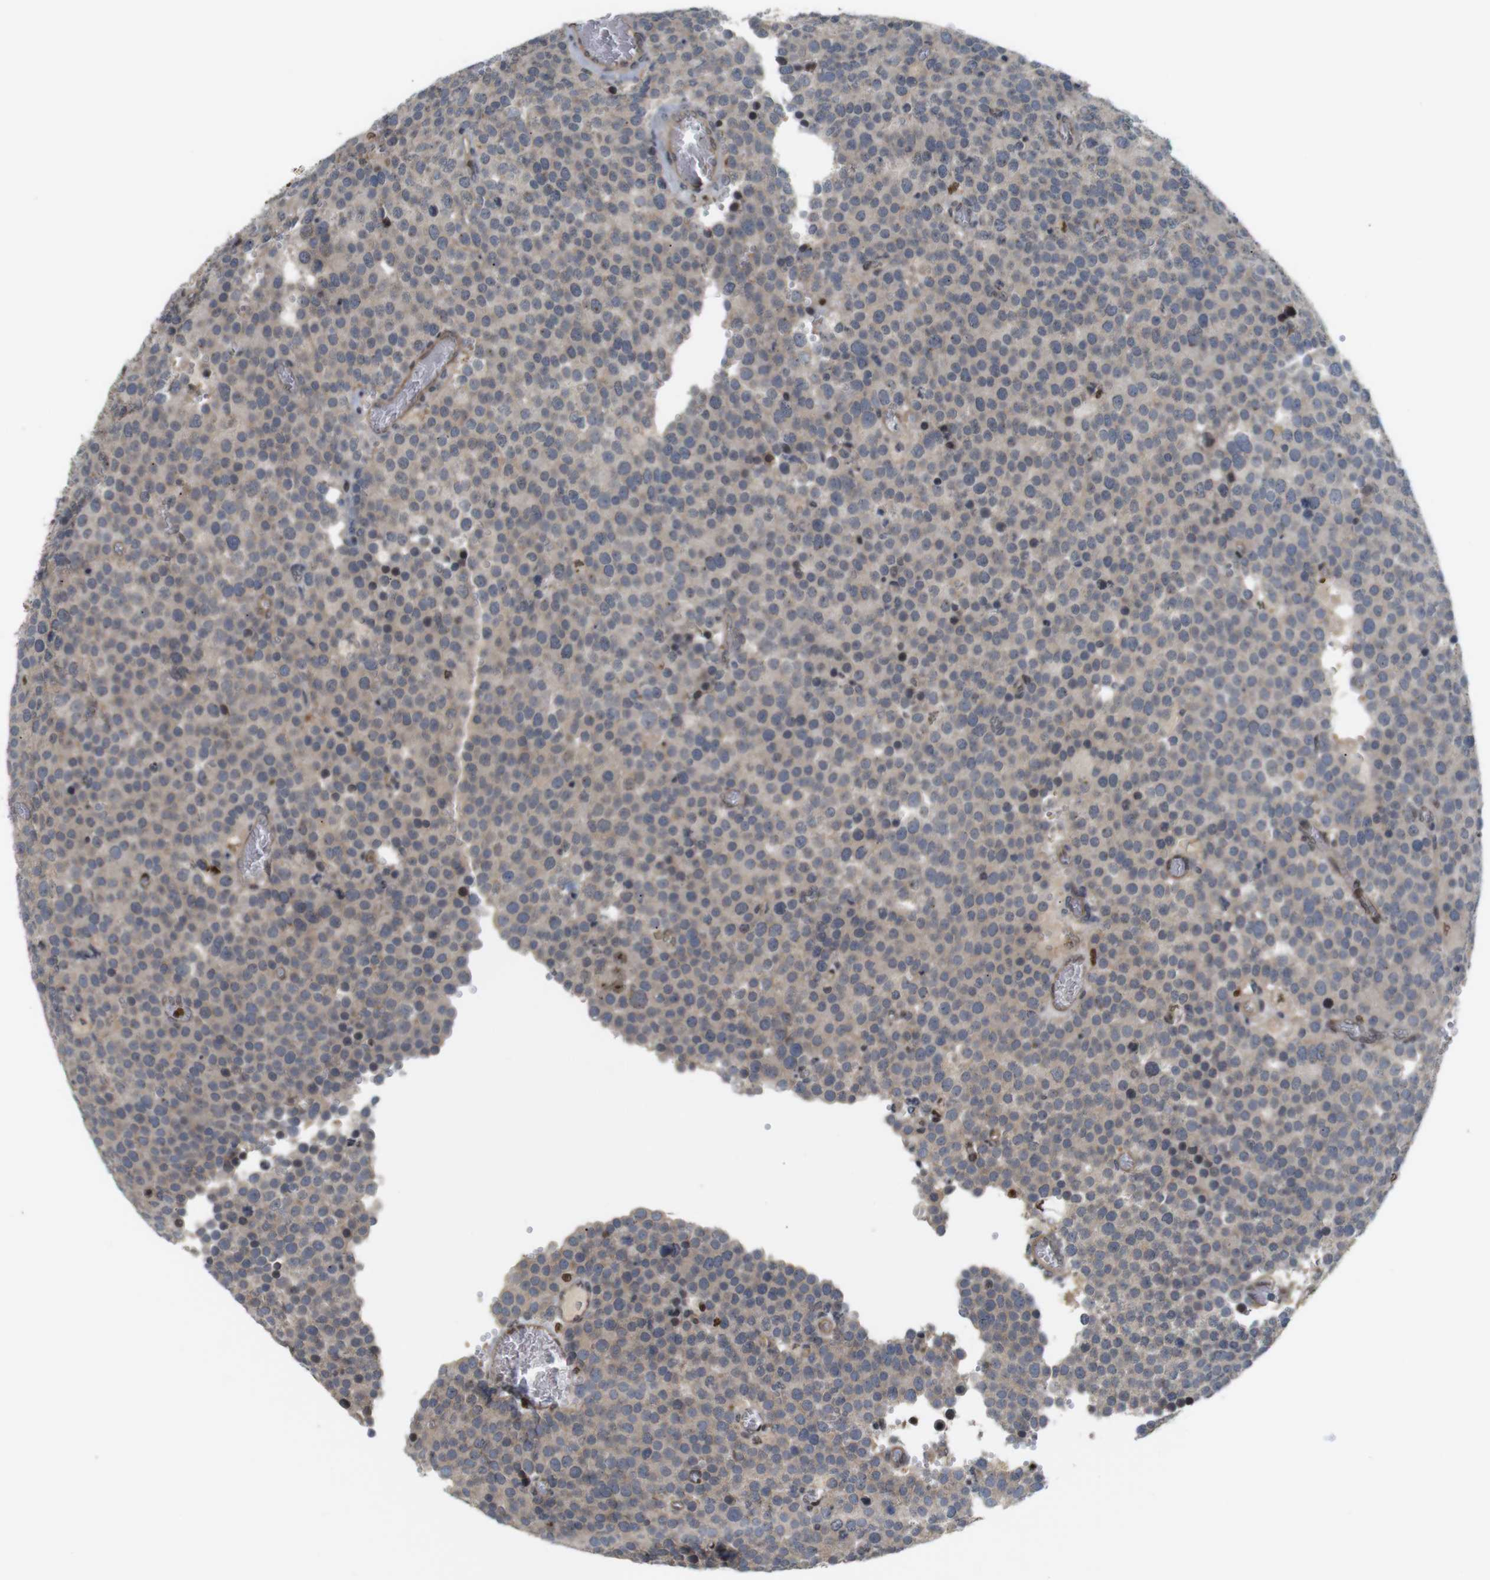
{"staining": {"intensity": "moderate", "quantity": ">75%", "location": "cytoplasmic/membranous"}, "tissue": "testis cancer", "cell_type": "Tumor cells", "image_type": "cancer", "snomed": [{"axis": "morphology", "description": "Normal tissue, NOS"}, {"axis": "morphology", "description": "Seminoma, NOS"}, {"axis": "topography", "description": "Testis"}], "caption": "Immunohistochemistry micrograph of neoplastic tissue: testis cancer stained using immunohistochemistry exhibits medium levels of moderate protein expression localized specifically in the cytoplasmic/membranous of tumor cells, appearing as a cytoplasmic/membranous brown color.", "gene": "MBD1", "patient": {"sex": "male", "age": 71}}